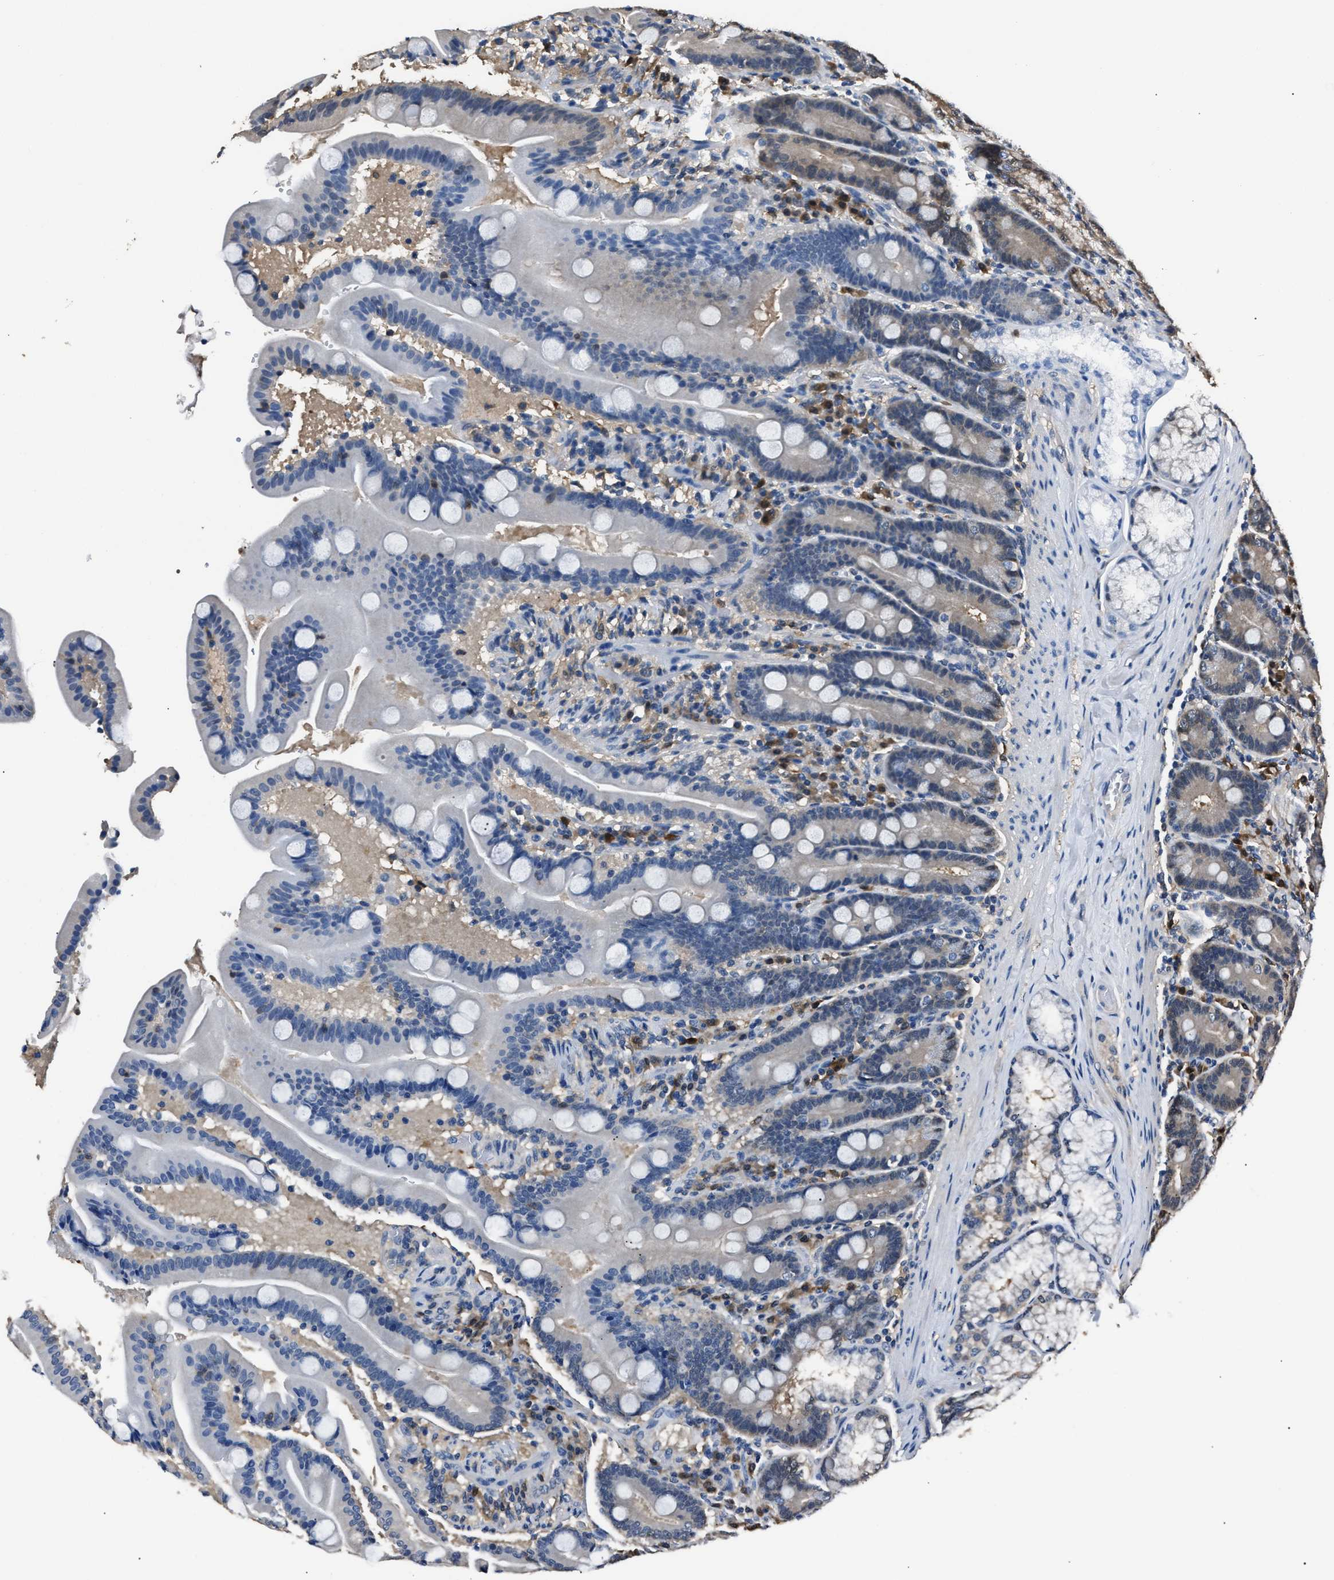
{"staining": {"intensity": "negative", "quantity": "none", "location": "none"}, "tissue": "duodenum", "cell_type": "Glandular cells", "image_type": "normal", "snomed": [{"axis": "morphology", "description": "Normal tissue, NOS"}, {"axis": "topography", "description": "Duodenum"}], "caption": "Image shows no significant protein staining in glandular cells of unremarkable duodenum.", "gene": "GSTP1", "patient": {"sex": "male", "age": 54}}